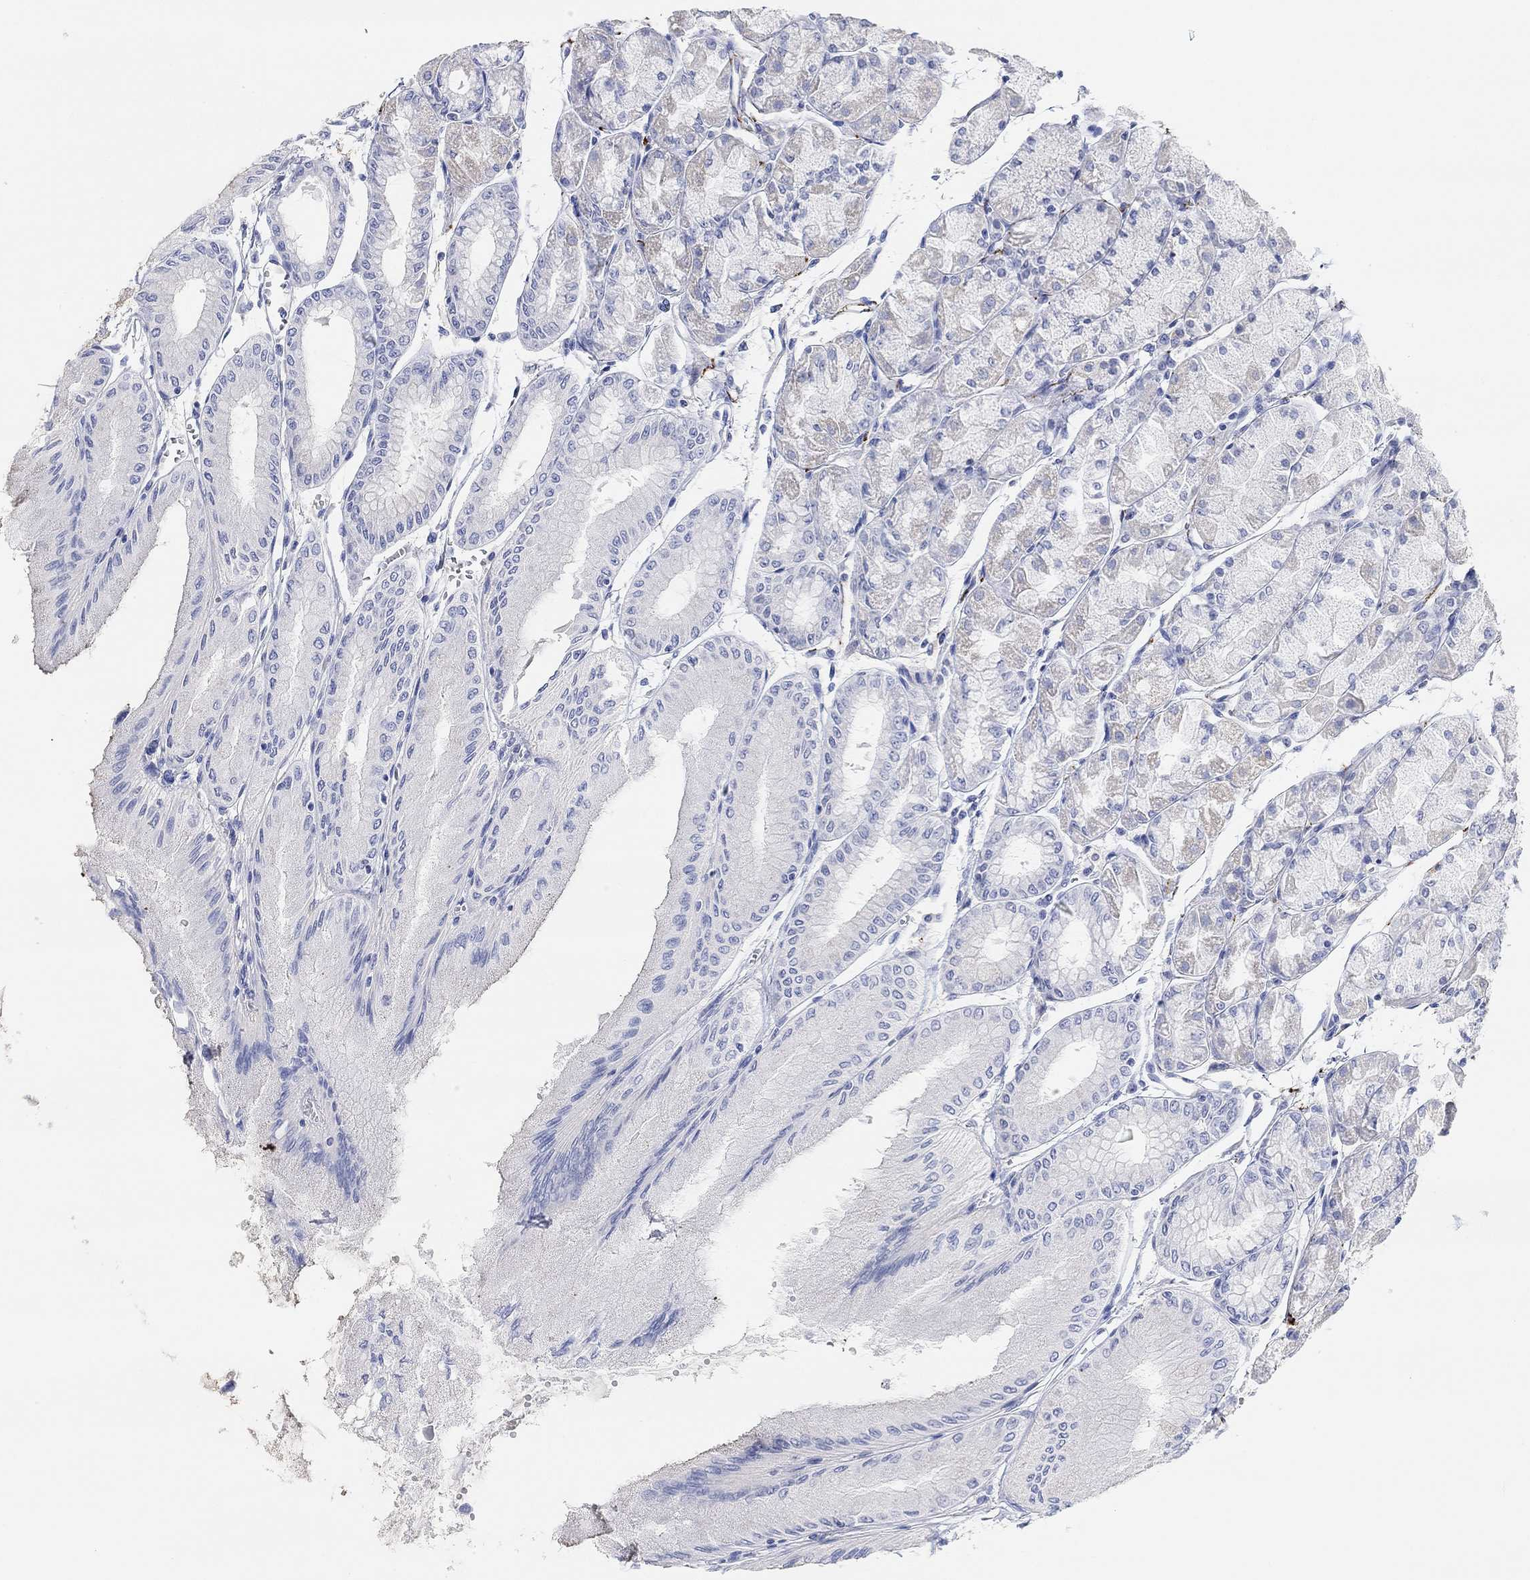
{"staining": {"intensity": "negative", "quantity": "none", "location": "none"}, "tissue": "stomach", "cell_type": "Glandular cells", "image_type": "normal", "snomed": [{"axis": "morphology", "description": "Normal tissue, NOS"}, {"axis": "topography", "description": "Stomach, upper"}], "caption": "A micrograph of stomach stained for a protein demonstrates no brown staining in glandular cells.", "gene": "VAT1L", "patient": {"sex": "male", "age": 60}}